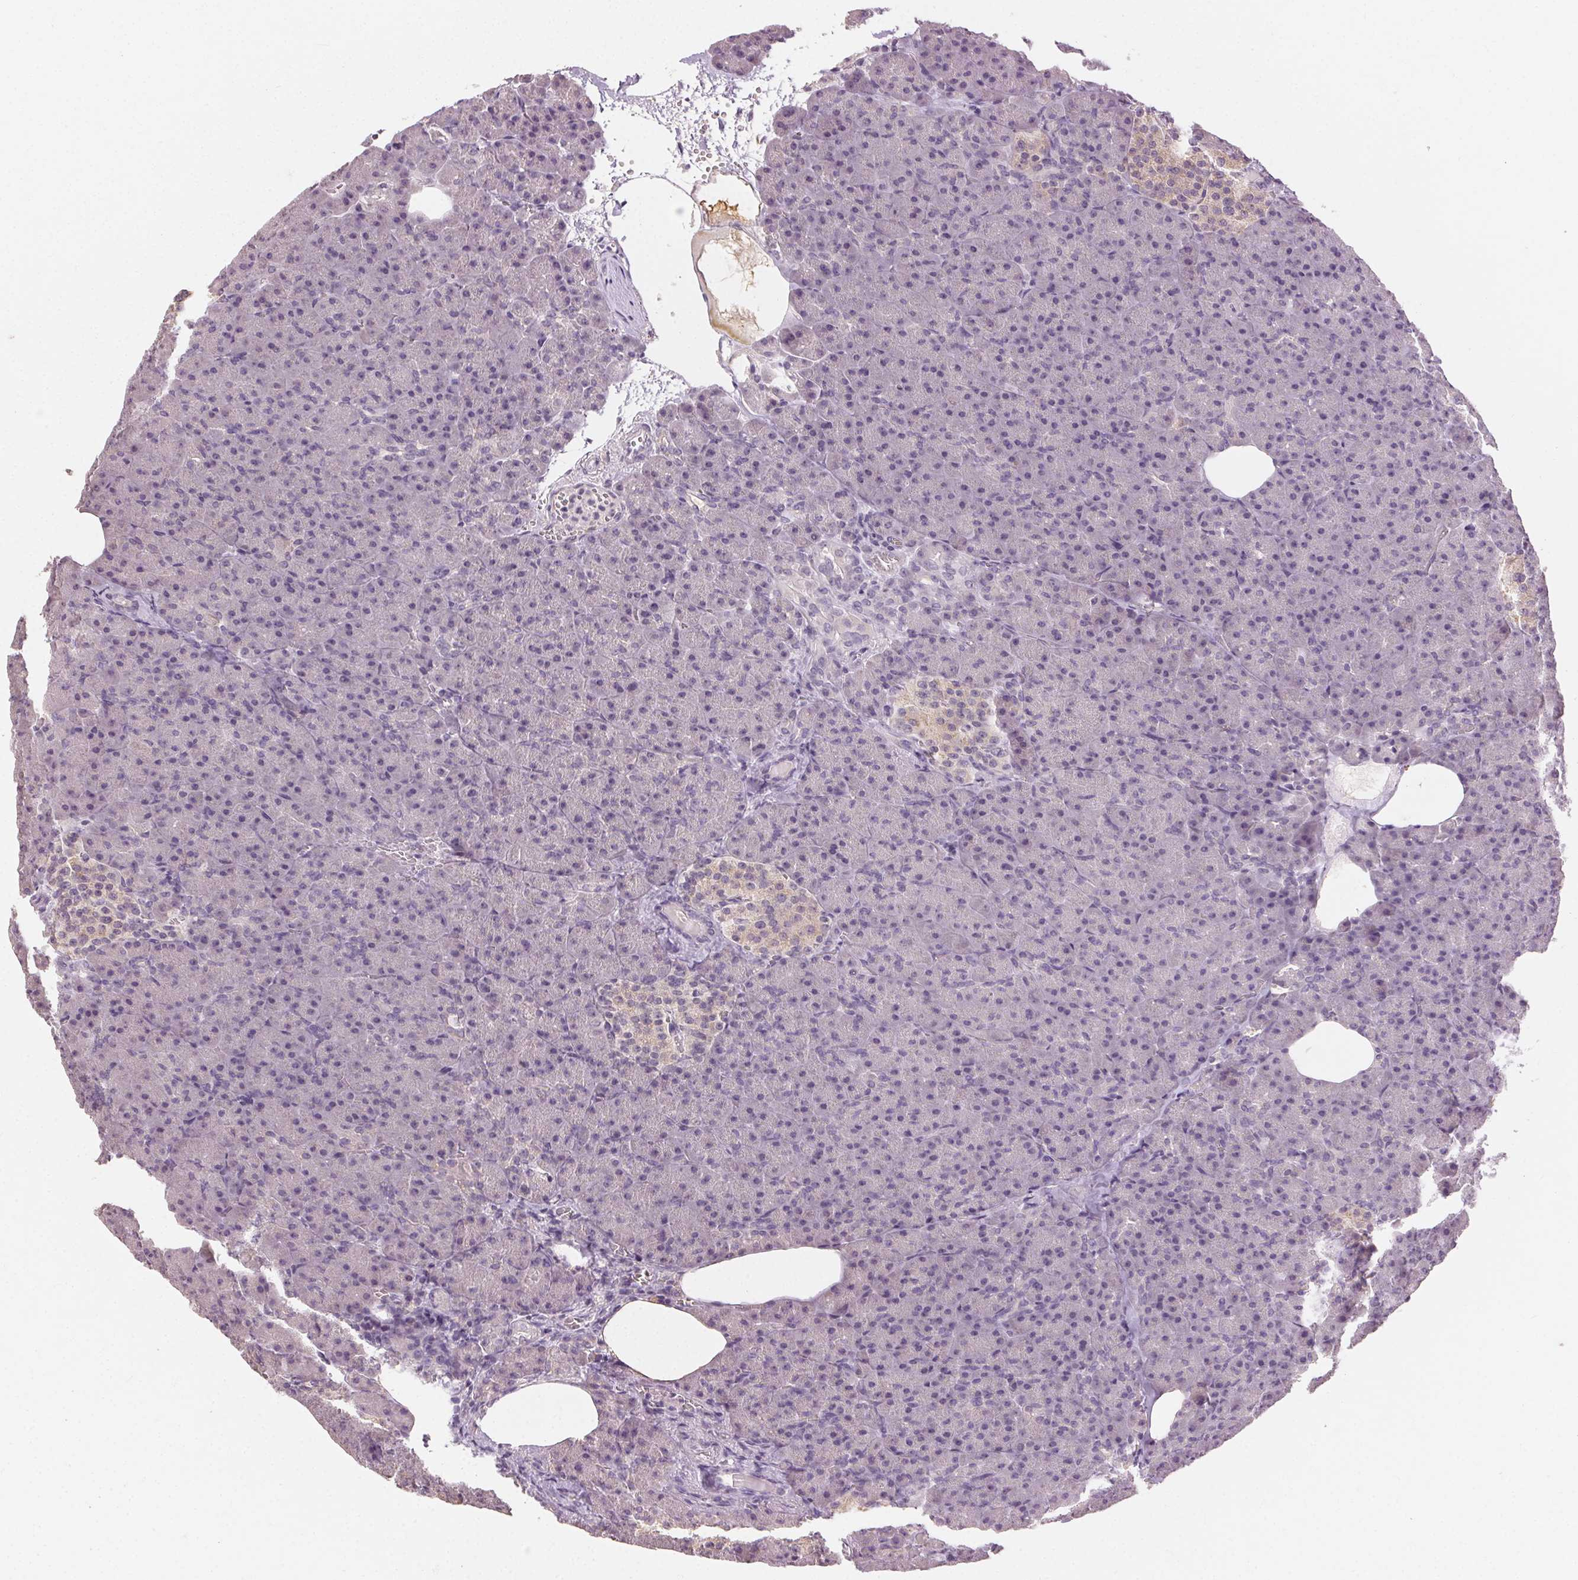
{"staining": {"intensity": "negative", "quantity": "none", "location": "none"}, "tissue": "pancreas", "cell_type": "Exocrine glandular cells", "image_type": "normal", "snomed": [{"axis": "morphology", "description": "Normal tissue, NOS"}, {"axis": "topography", "description": "Pancreas"}], "caption": "The photomicrograph reveals no staining of exocrine glandular cells in unremarkable pancreas. The staining is performed using DAB brown chromogen with nuclei counter-stained in using hematoxylin.", "gene": "CLTRN", "patient": {"sex": "female", "age": 74}}